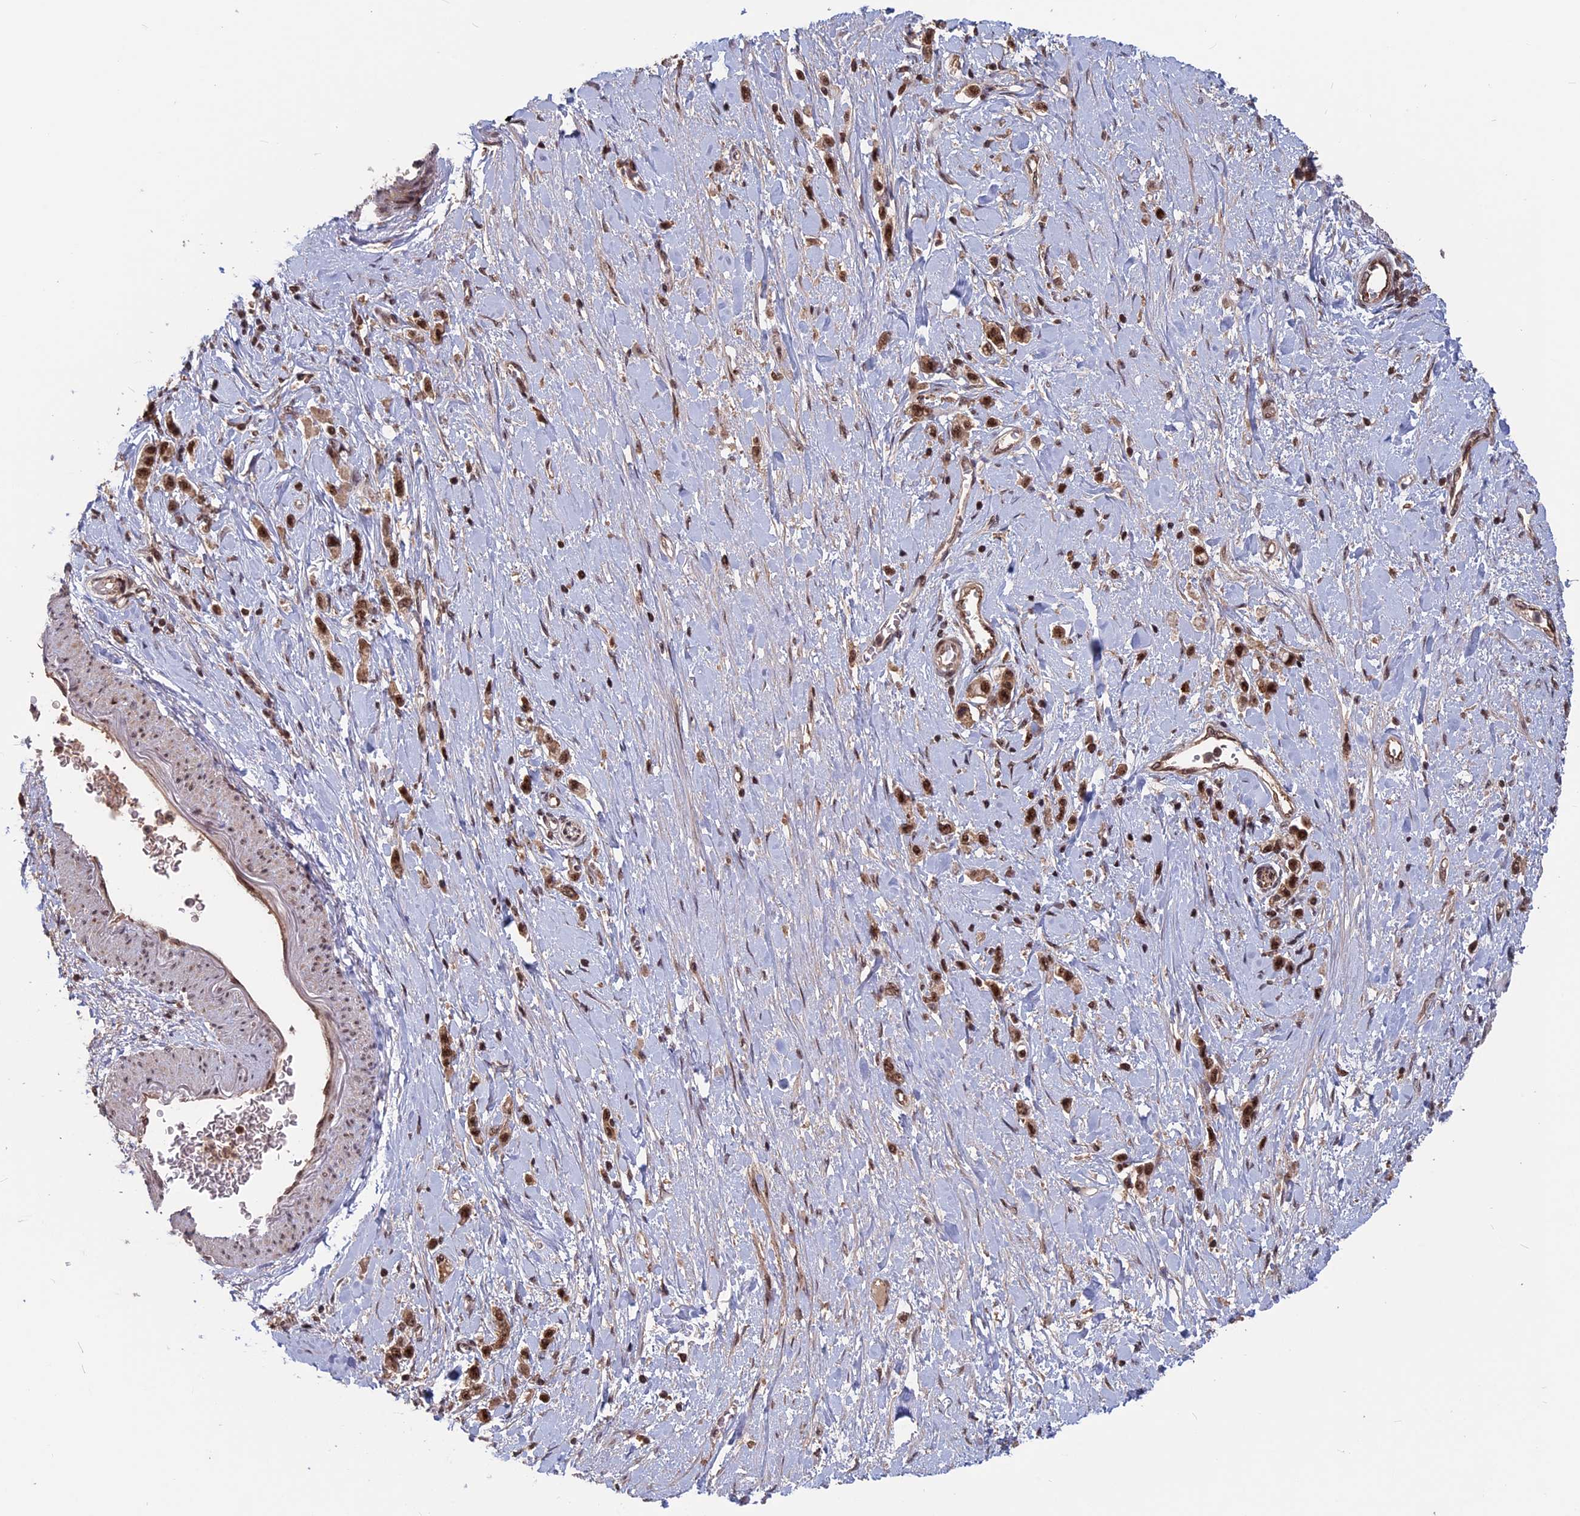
{"staining": {"intensity": "moderate", "quantity": ">75%", "location": "cytoplasmic/membranous,nuclear"}, "tissue": "stomach cancer", "cell_type": "Tumor cells", "image_type": "cancer", "snomed": [{"axis": "morphology", "description": "Adenocarcinoma, NOS"}, {"axis": "topography", "description": "Stomach"}], "caption": "Stomach adenocarcinoma stained for a protein reveals moderate cytoplasmic/membranous and nuclear positivity in tumor cells.", "gene": "CACTIN", "patient": {"sex": "female", "age": 65}}